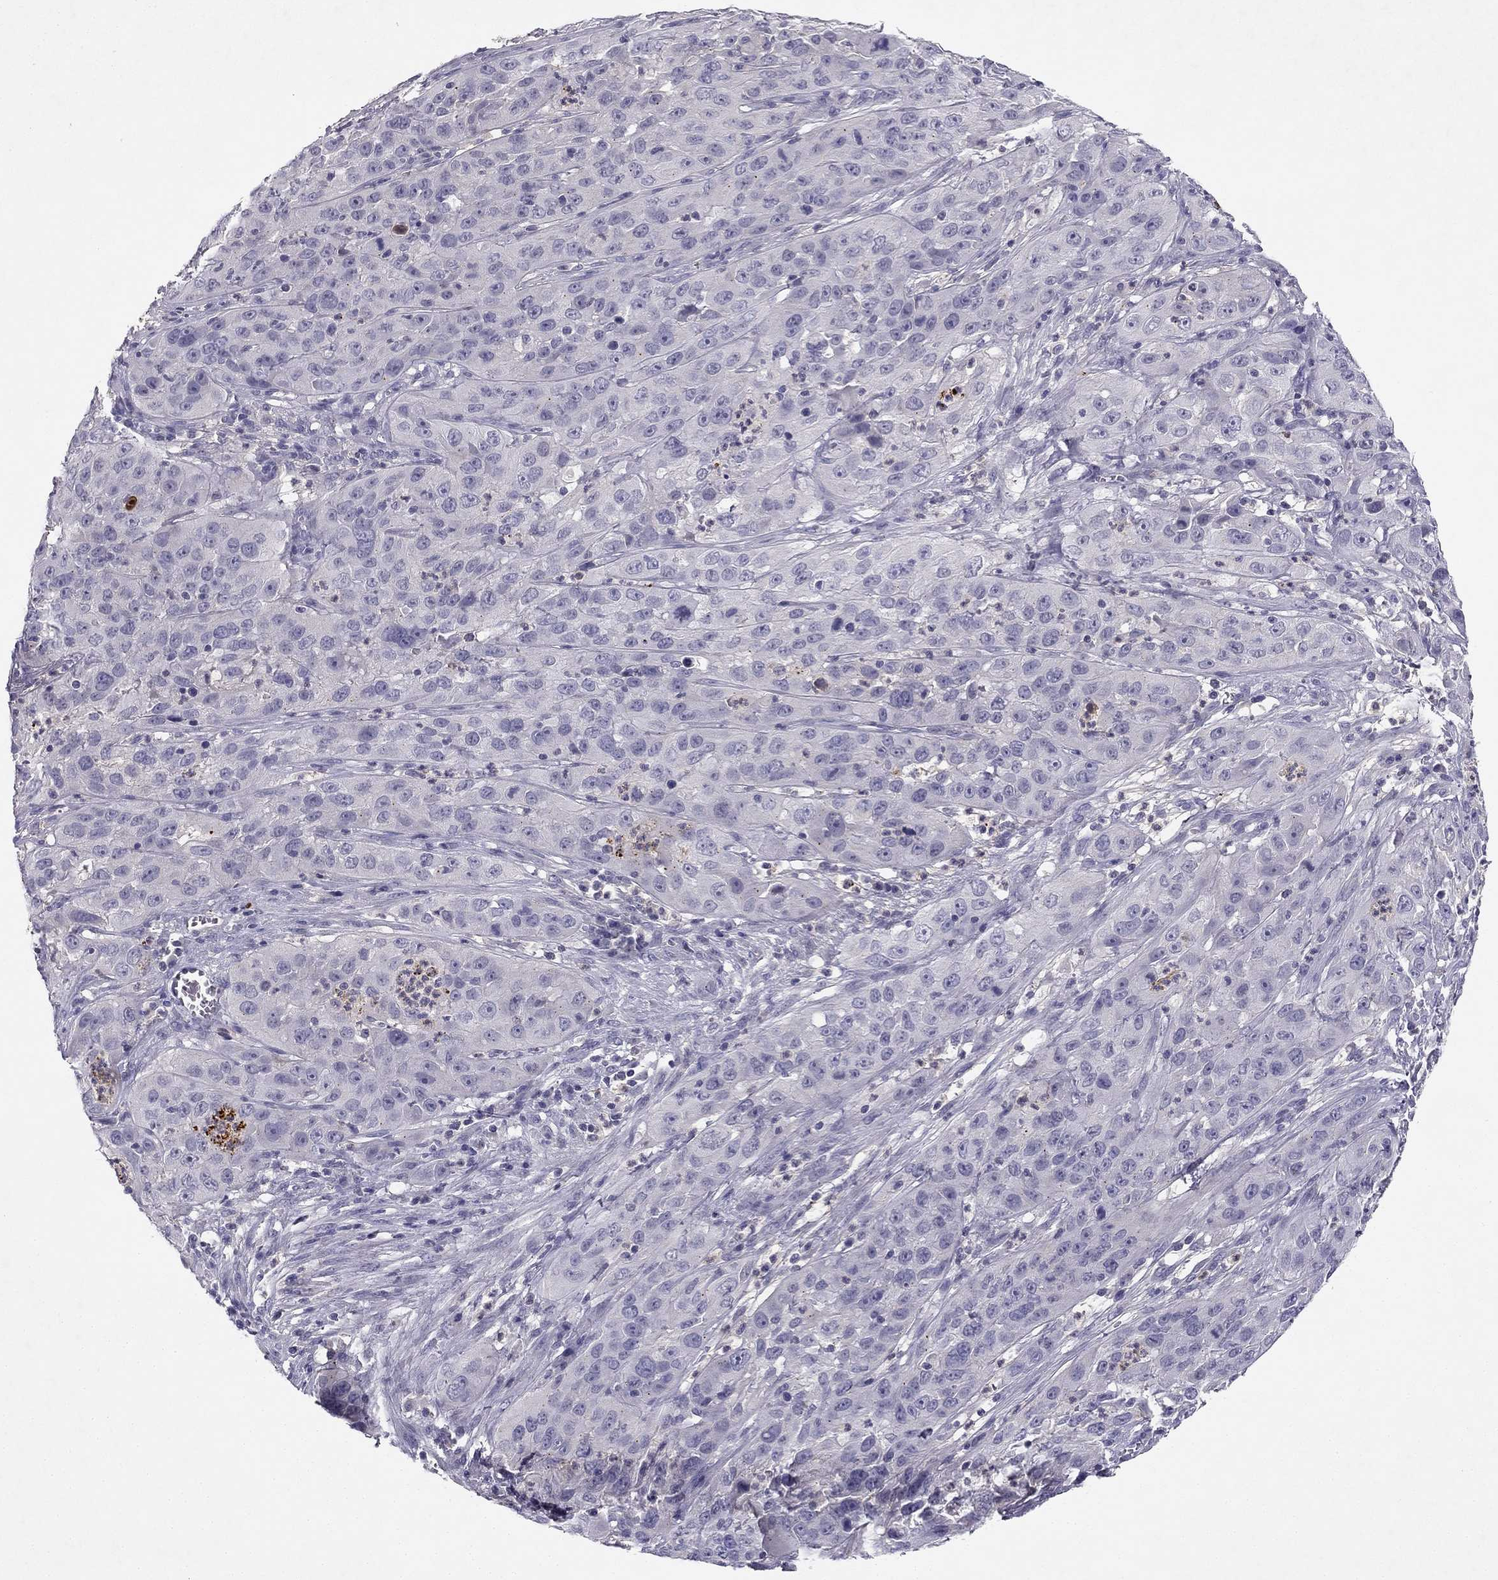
{"staining": {"intensity": "negative", "quantity": "none", "location": "none"}, "tissue": "cervical cancer", "cell_type": "Tumor cells", "image_type": "cancer", "snomed": [{"axis": "morphology", "description": "Squamous cell carcinoma, NOS"}, {"axis": "topography", "description": "Cervix"}], "caption": "This is an immunohistochemistry (IHC) photomicrograph of squamous cell carcinoma (cervical). There is no staining in tumor cells.", "gene": "SLC6A4", "patient": {"sex": "female", "age": 32}}